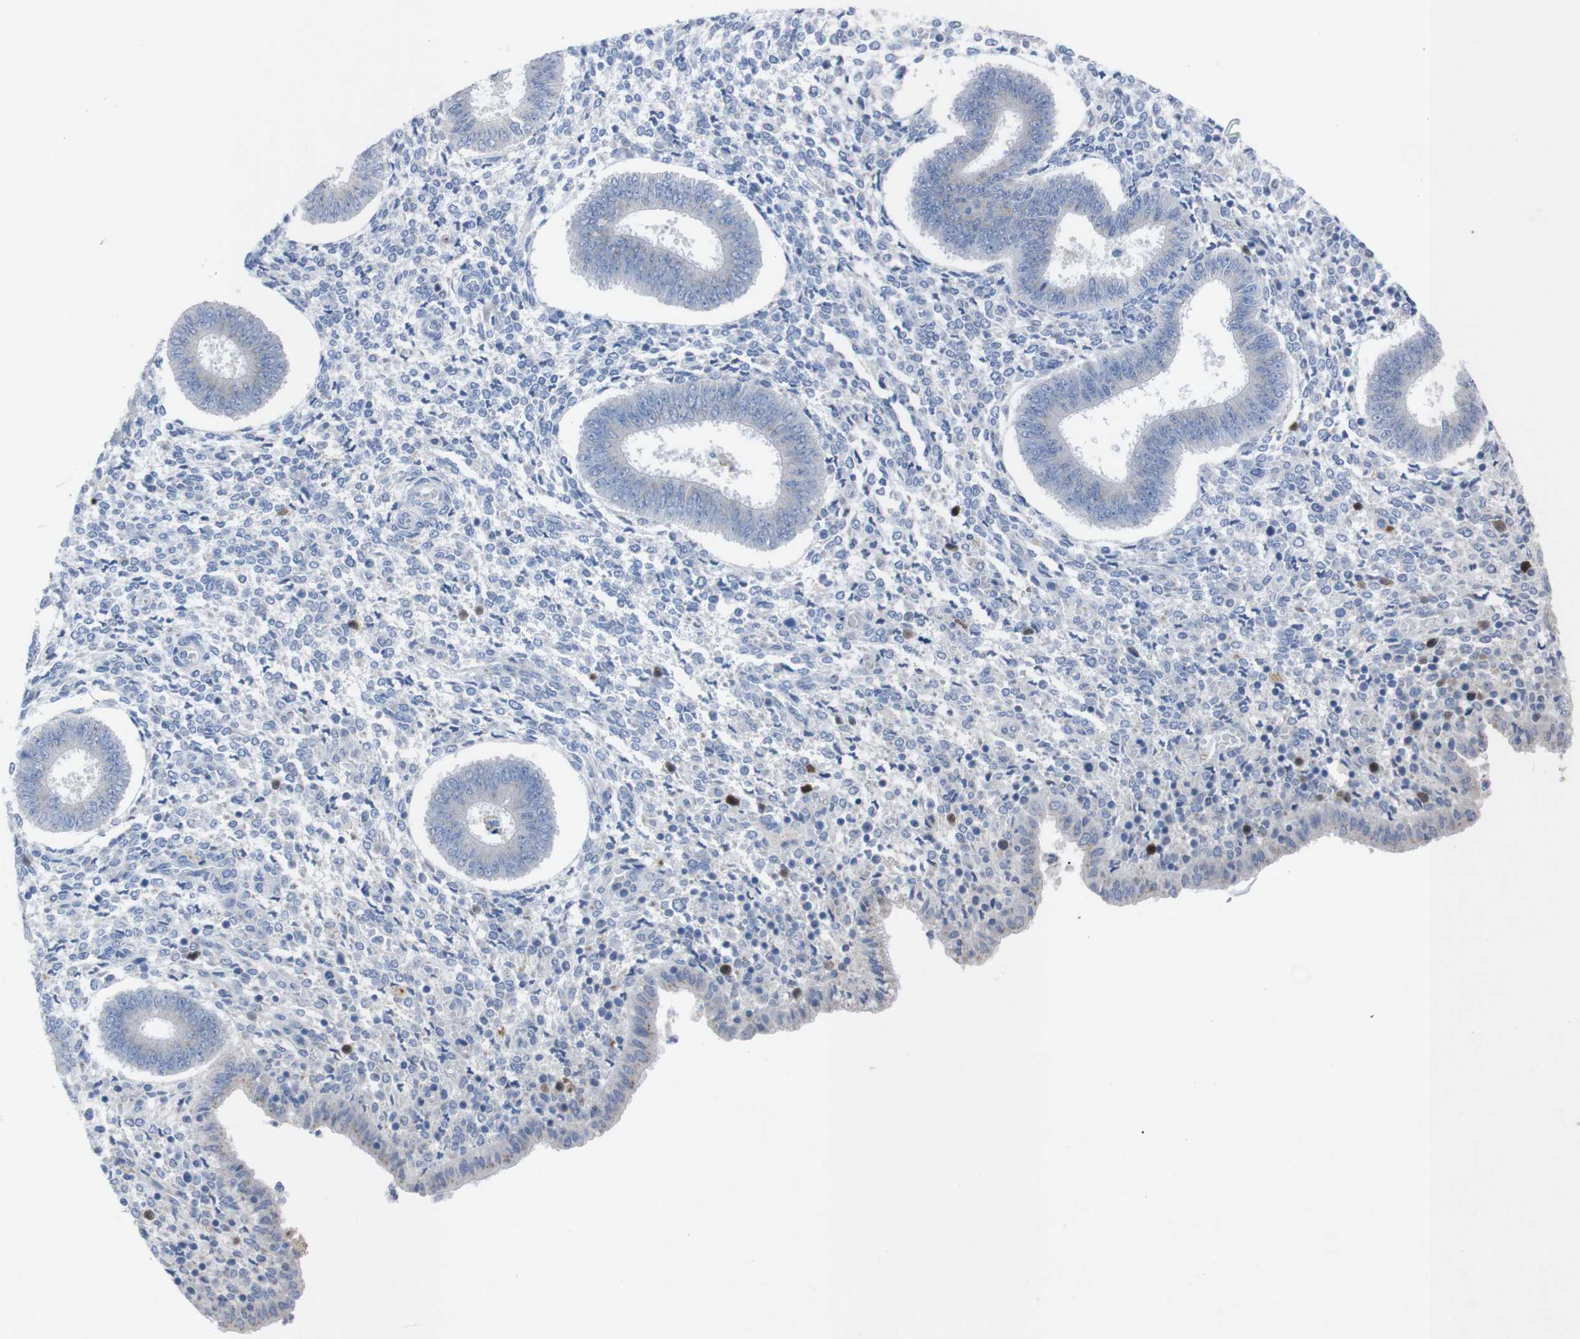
{"staining": {"intensity": "negative", "quantity": "none", "location": "none"}, "tissue": "endometrium", "cell_type": "Cells in endometrial stroma", "image_type": "normal", "snomed": [{"axis": "morphology", "description": "Normal tissue, NOS"}, {"axis": "topography", "description": "Endometrium"}], "caption": "This histopathology image is of unremarkable endometrium stained with IHC to label a protein in brown with the nuclei are counter-stained blue. There is no staining in cells in endometrial stroma. (DAB (3,3'-diaminobenzidine) immunohistochemistry (IHC), high magnification).", "gene": "IRF4", "patient": {"sex": "female", "age": 35}}